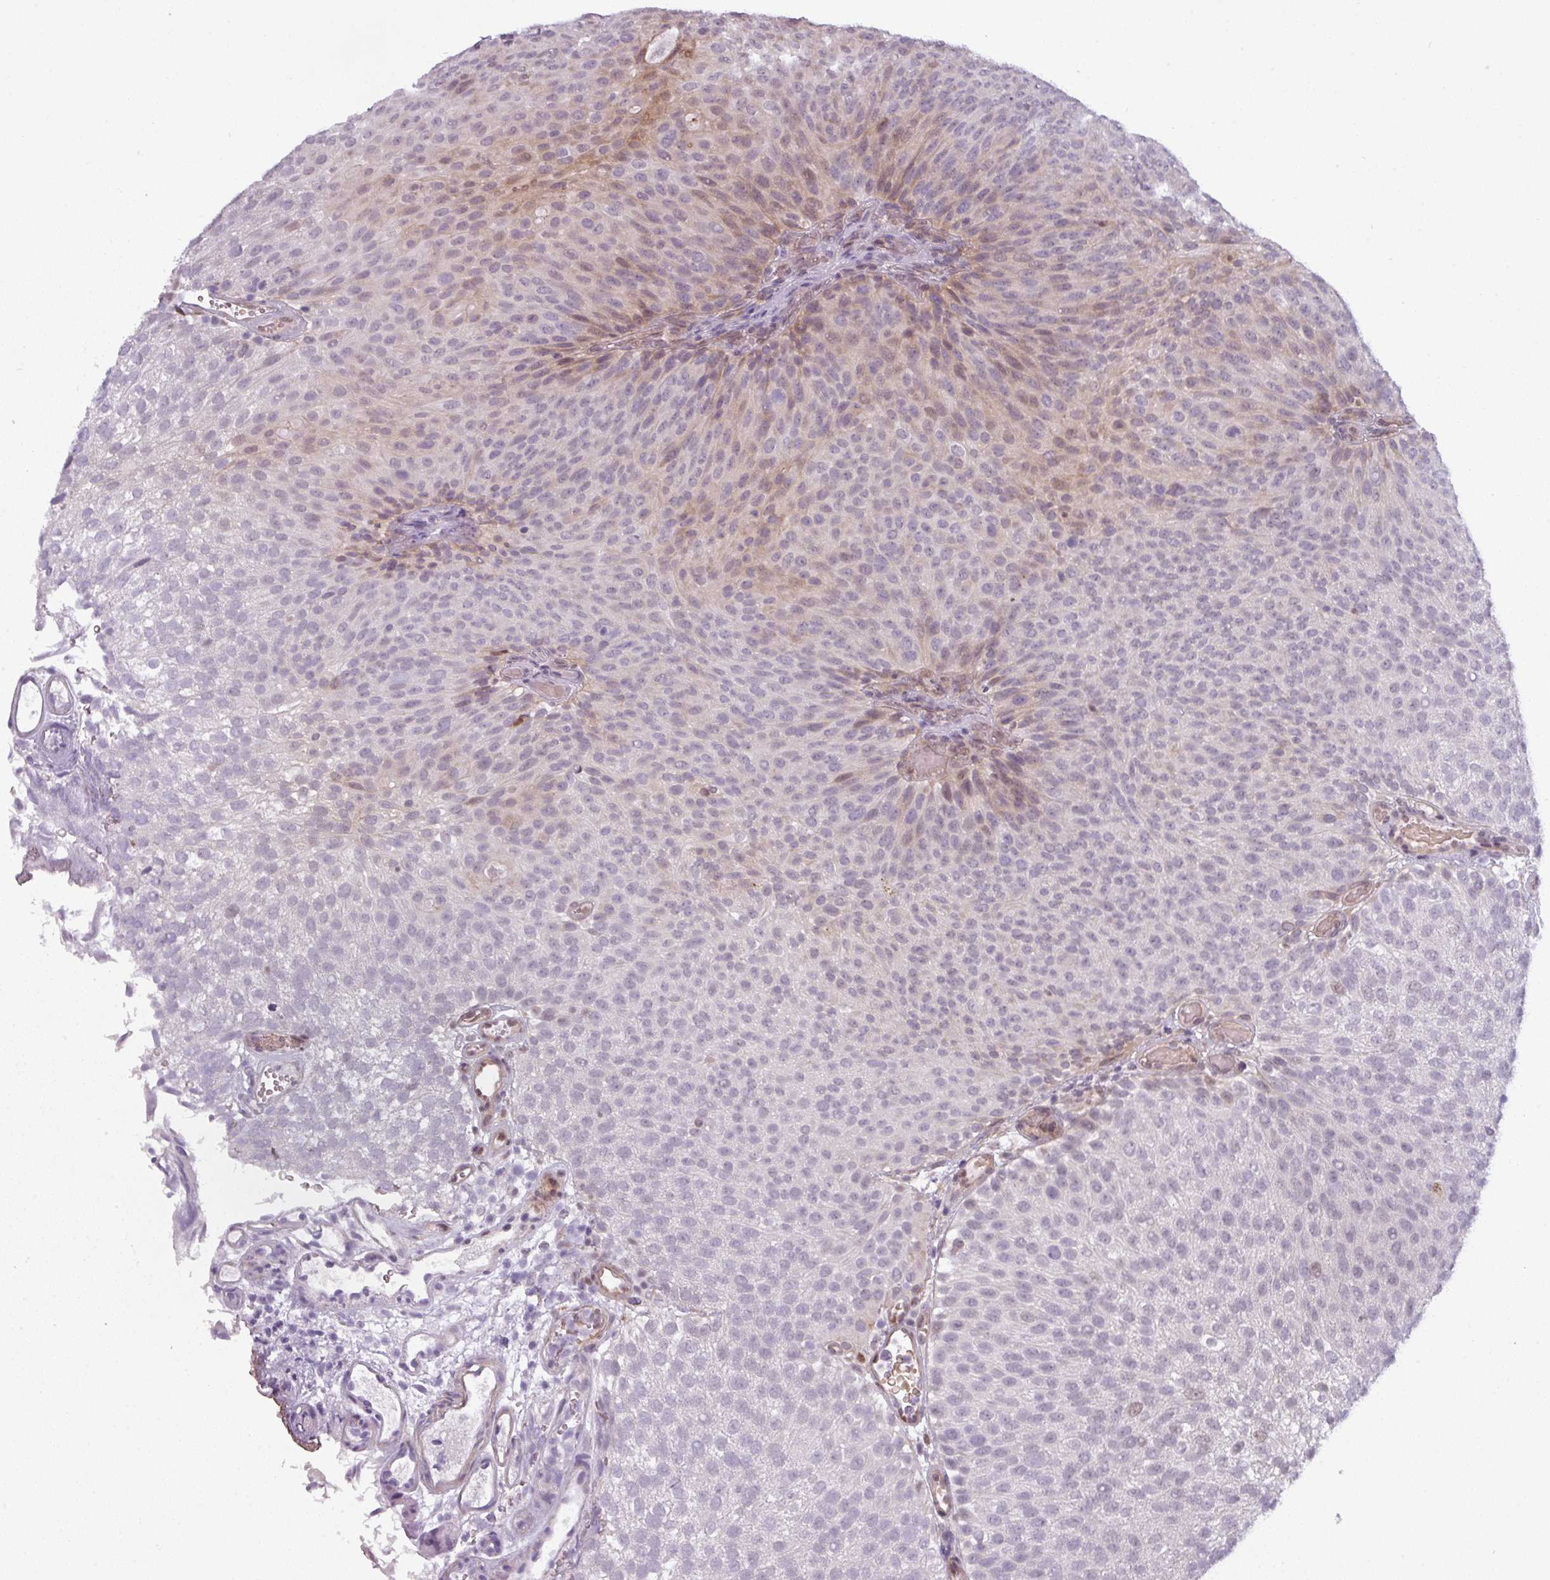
{"staining": {"intensity": "moderate", "quantity": "<25%", "location": "cytoplasmic/membranous,nuclear"}, "tissue": "urothelial cancer", "cell_type": "Tumor cells", "image_type": "cancer", "snomed": [{"axis": "morphology", "description": "Urothelial carcinoma, Low grade"}, {"axis": "topography", "description": "Urinary bladder"}], "caption": "Protein expression analysis of urothelial cancer exhibits moderate cytoplasmic/membranous and nuclear staining in about <25% of tumor cells. (Brightfield microscopy of DAB IHC at high magnification).", "gene": "PRAMEF12", "patient": {"sex": "male", "age": 78}}